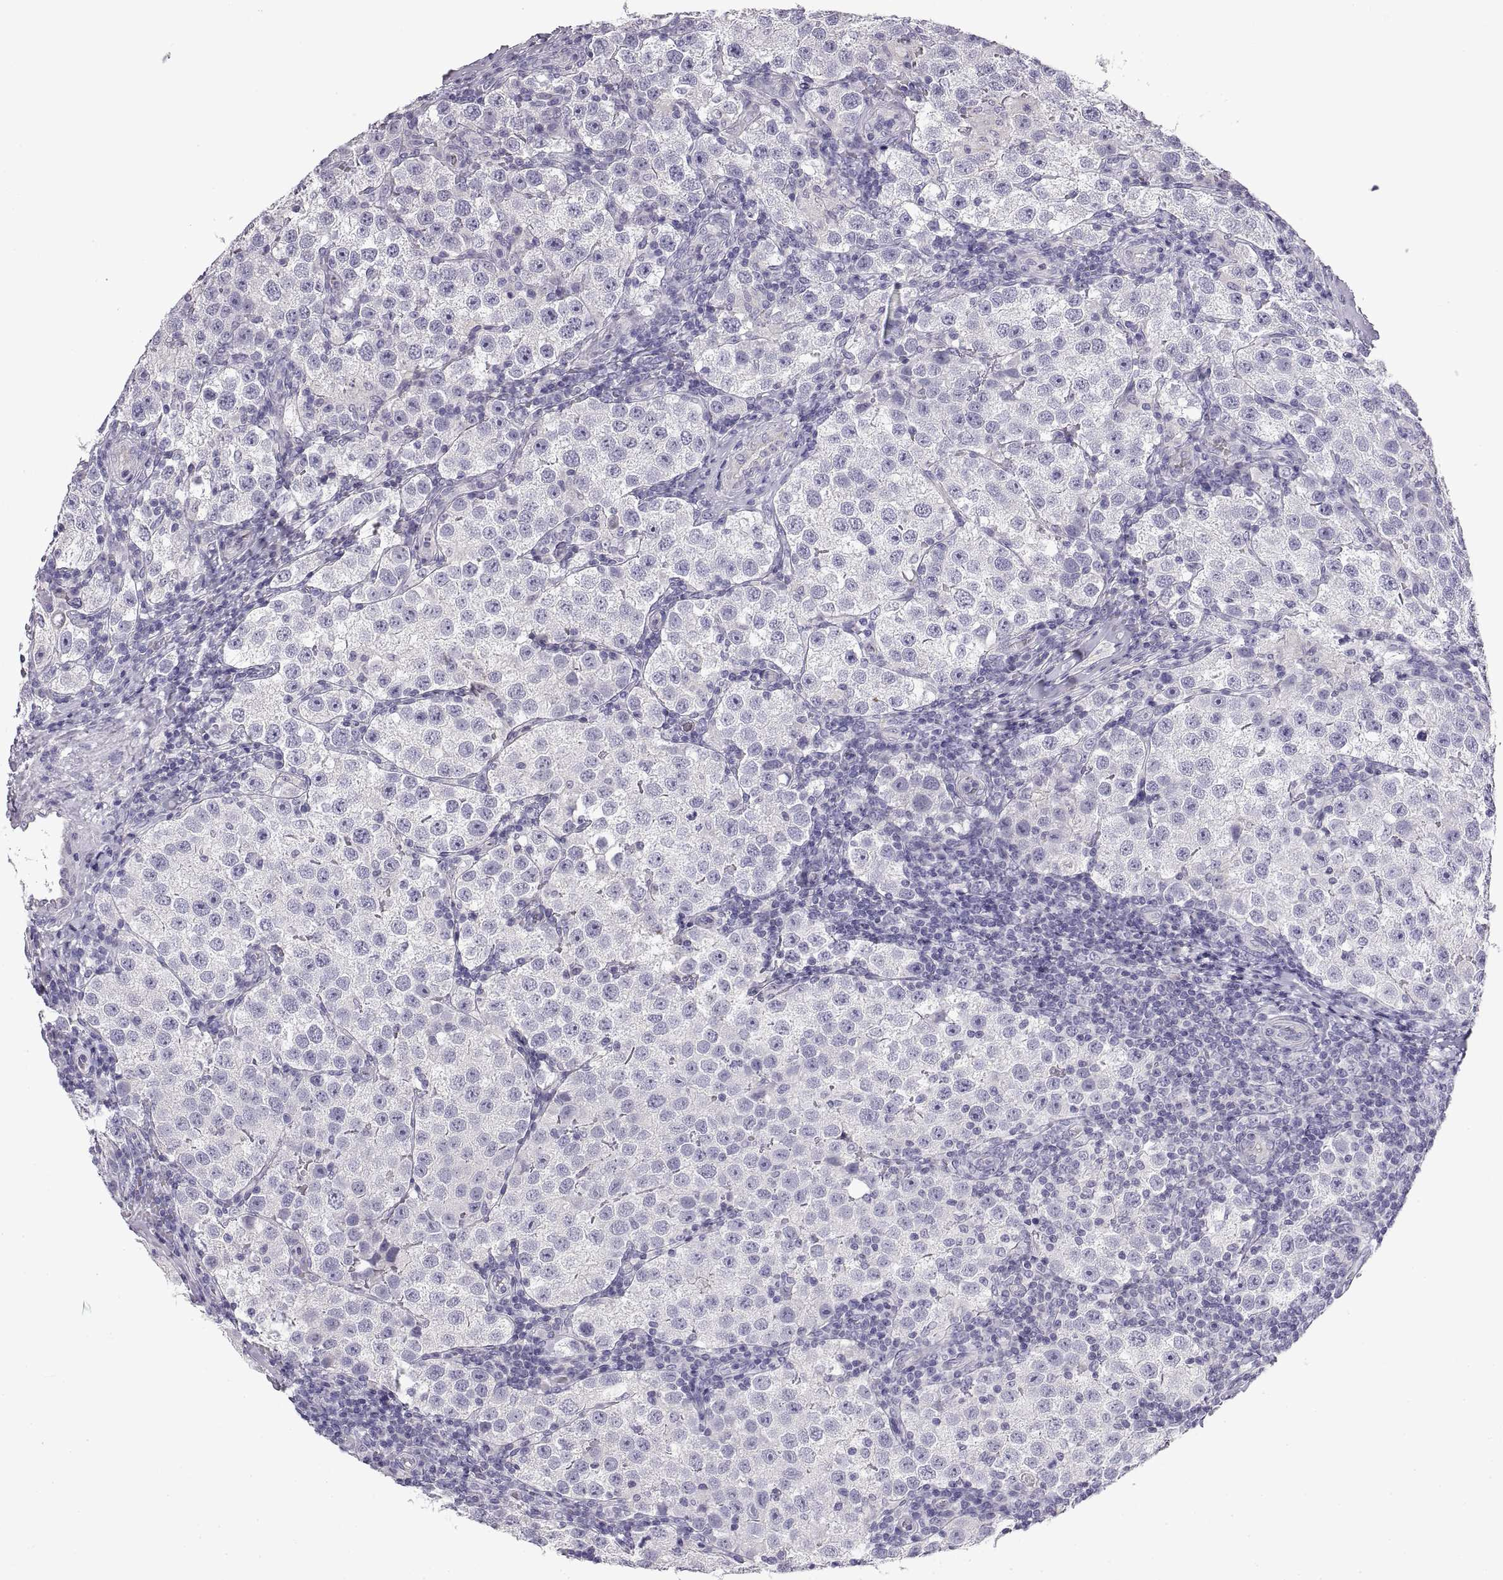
{"staining": {"intensity": "negative", "quantity": "none", "location": "none"}, "tissue": "testis cancer", "cell_type": "Tumor cells", "image_type": "cancer", "snomed": [{"axis": "morphology", "description": "Seminoma, NOS"}, {"axis": "topography", "description": "Testis"}], "caption": "Immunohistochemistry (IHC) of testis cancer (seminoma) reveals no positivity in tumor cells.", "gene": "CRYBB3", "patient": {"sex": "male", "age": 37}}